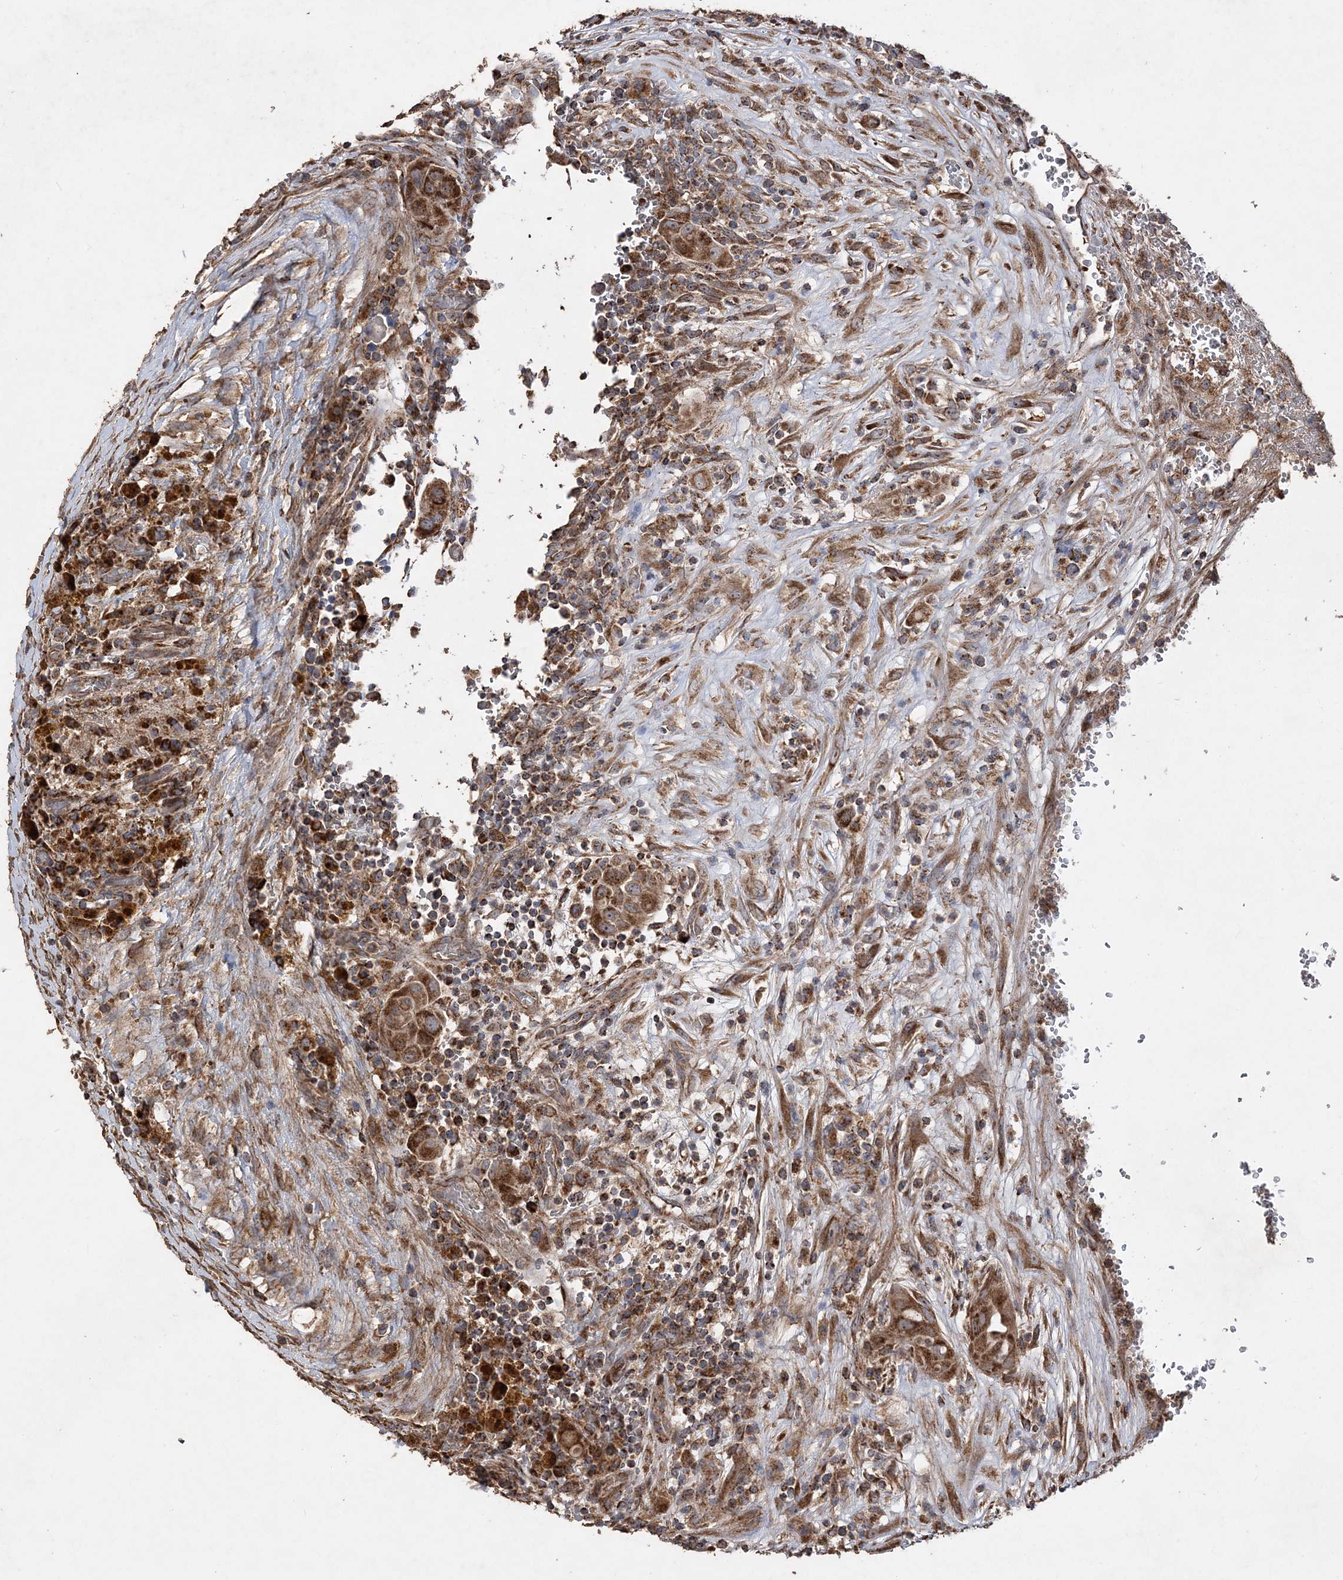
{"staining": {"intensity": "strong", "quantity": ">75%", "location": "cytoplasmic/membranous"}, "tissue": "thyroid cancer", "cell_type": "Tumor cells", "image_type": "cancer", "snomed": [{"axis": "morphology", "description": "Papillary adenocarcinoma, NOS"}, {"axis": "topography", "description": "Thyroid gland"}], "caption": "This image reveals thyroid cancer (papillary adenocarcinoma) stained with immunohistochemistry (IHC) to label a protein in brown. The cytoplasmic/membranous of tumor cells show strong positivity for the protein. Nuclei are counter-stained blue.", "gene": "POC5", "patient": {"sex": "male", "age": 77}}